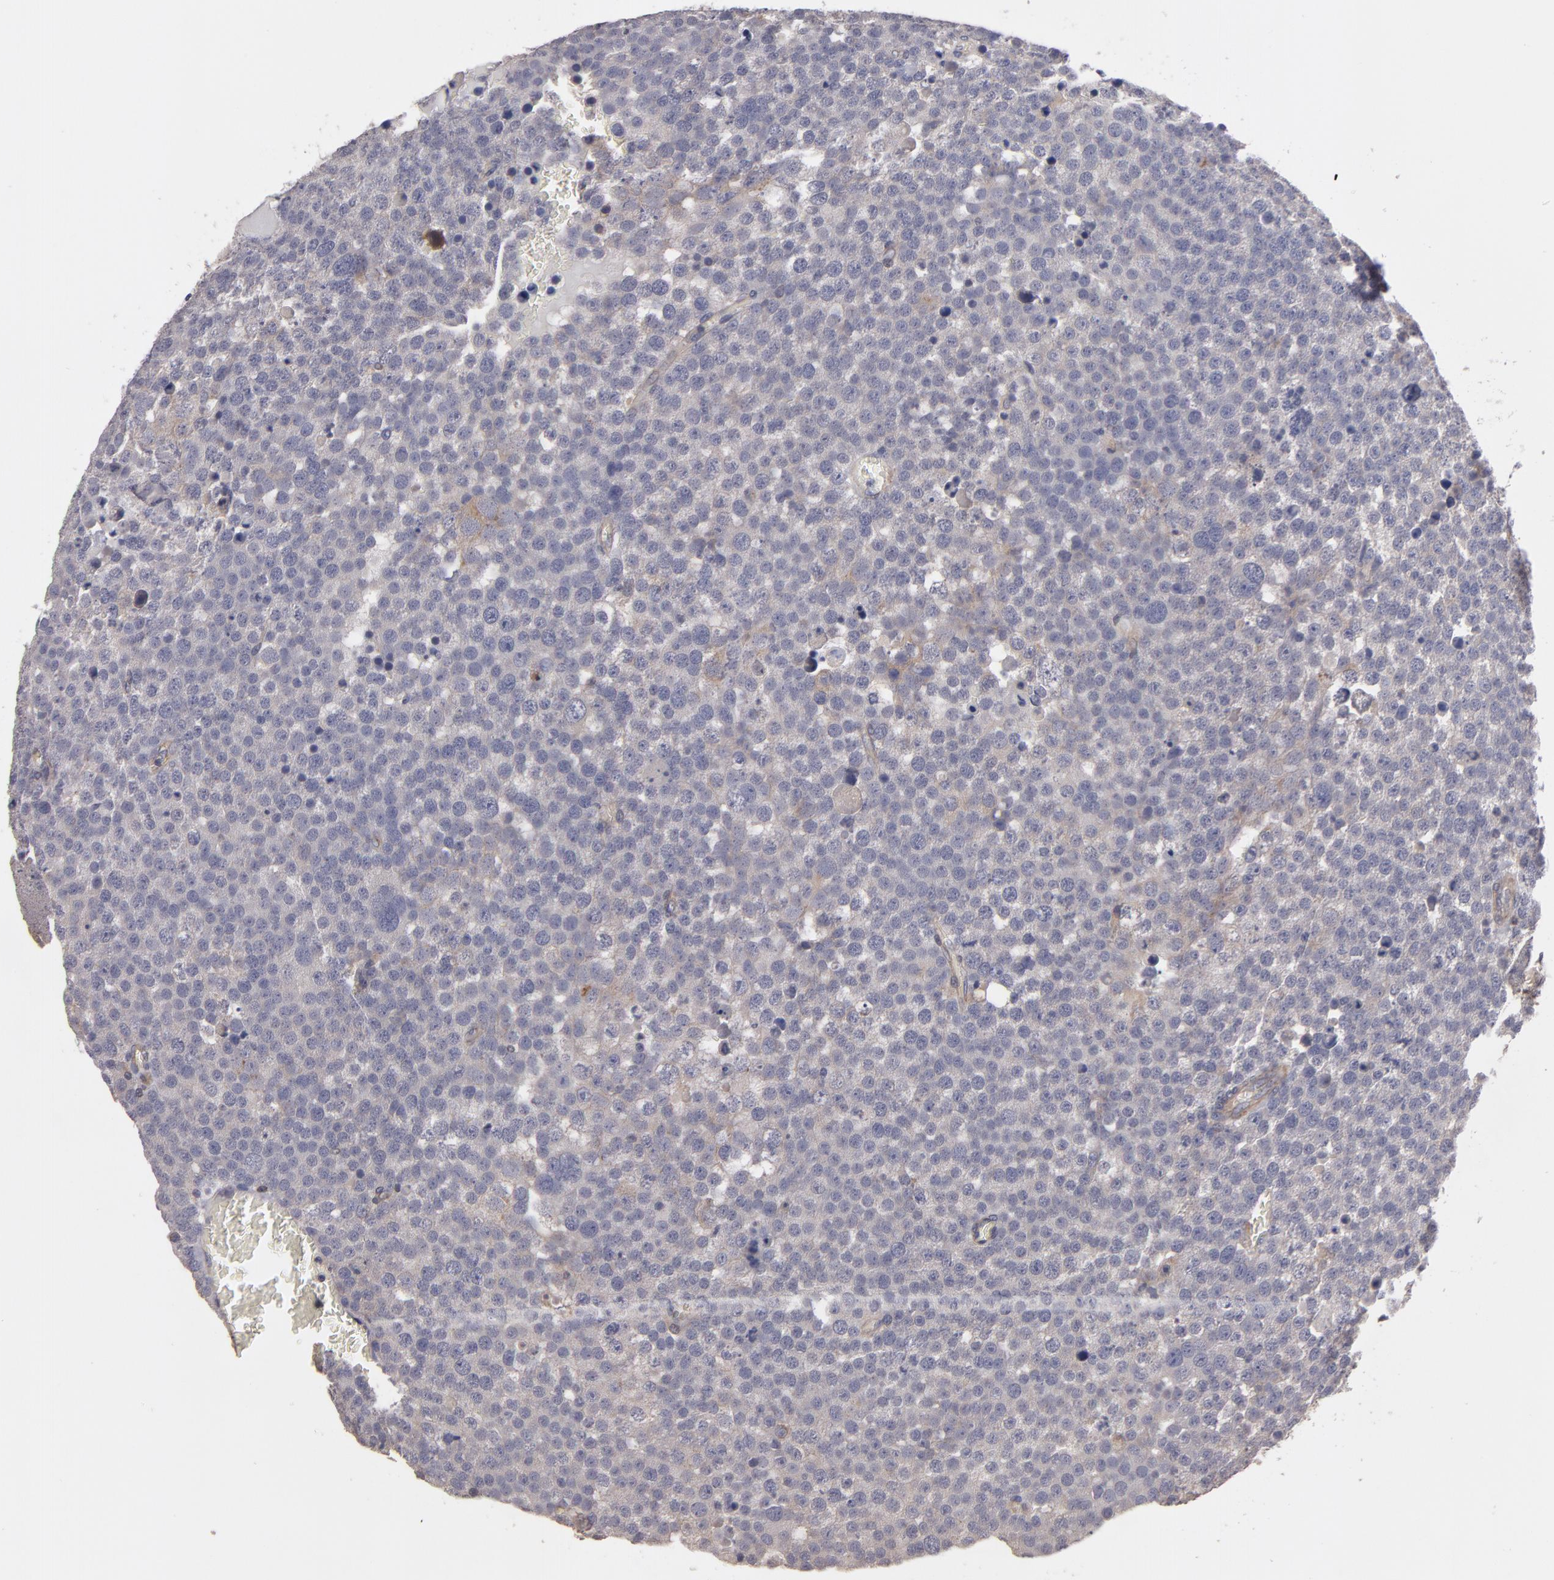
{"staining": {"intensity": "weak", "quantity": "25%-75%", "location": "cytoplasmic/membranous"}, "tissue": "testis cancer", "cell_type": "Tumor cells", "image_type": "cancer", "snomed": [{"axis": "morphology", "description": "Seminoma, NOS"}, {"axis": "topography", "description": "Testis"}], "caption": "Immunohistochemical staining of human testis seminoma shows weak cytoplasmic/membranous protein positivity in approximately 25%-75% of tumor cells. Immunohistochemistry stains the protein in brown and the nuclei are stained blue.", "gene": "CTSO", "patient": {"sex": "male", "age": 71}}